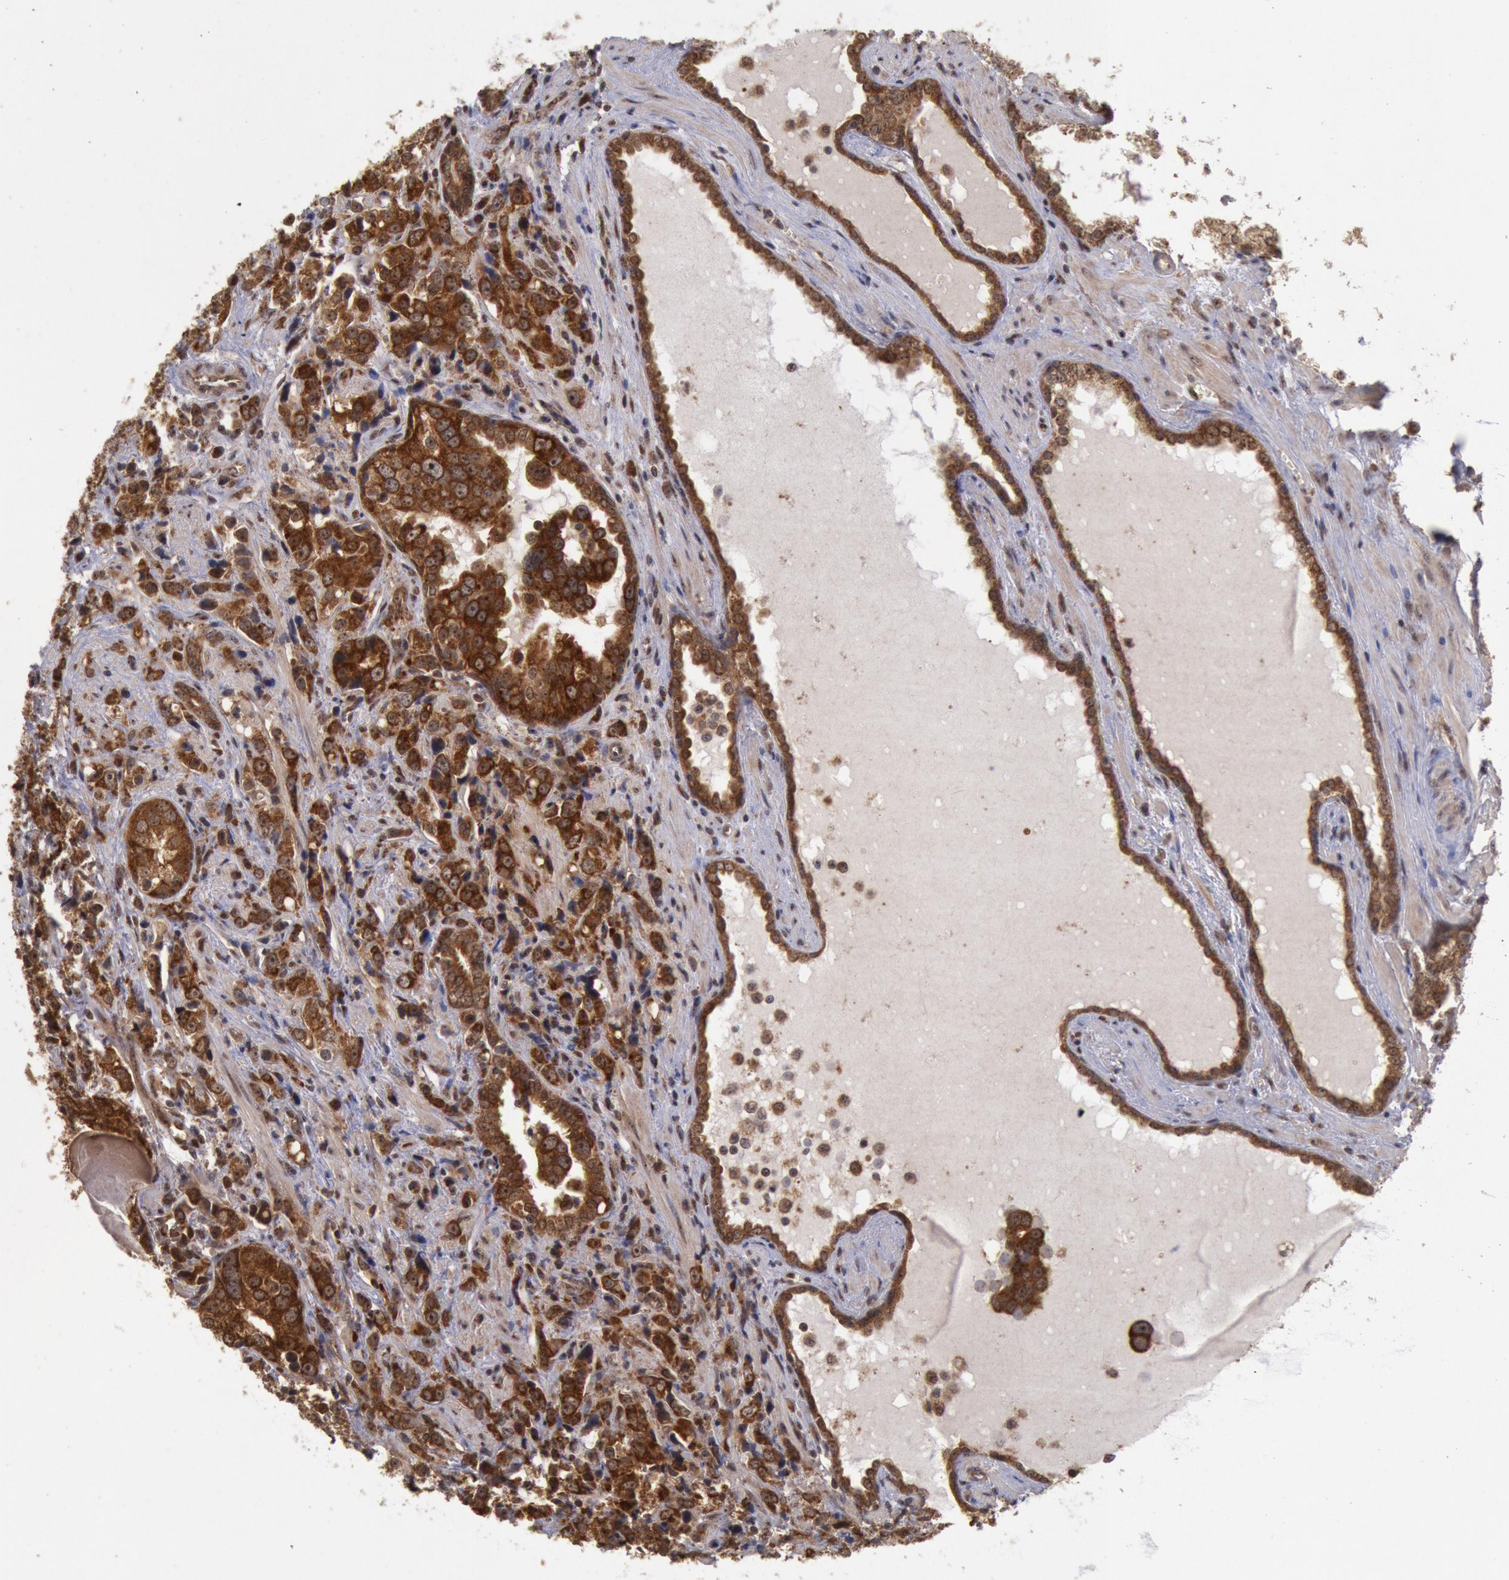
{"staining": {"intensity": "strong", "quantity": ">75%", "location": "cytoplasmic/membranous"}, "tissue": "prostate cancer", "cell_type": "Tumor cells", "image_type": "cancer", "snomed": [{"axis": "morphology", "description": "Adenocarcinoma, High grade"}, {"axis": "topography", "description": "Prostate"}], "caption": "Immunohistochemistry (IHC) (DAB (3,3'-diaminobenzidine)) staining of human prostate cancer (high-grade adenocarcinoma) shows strong cytoplasmic/membranous protein positivity in approximately >75% of tumor cells.", "gene": "STX17", "patient": {"sex": "male", "age": 71}}